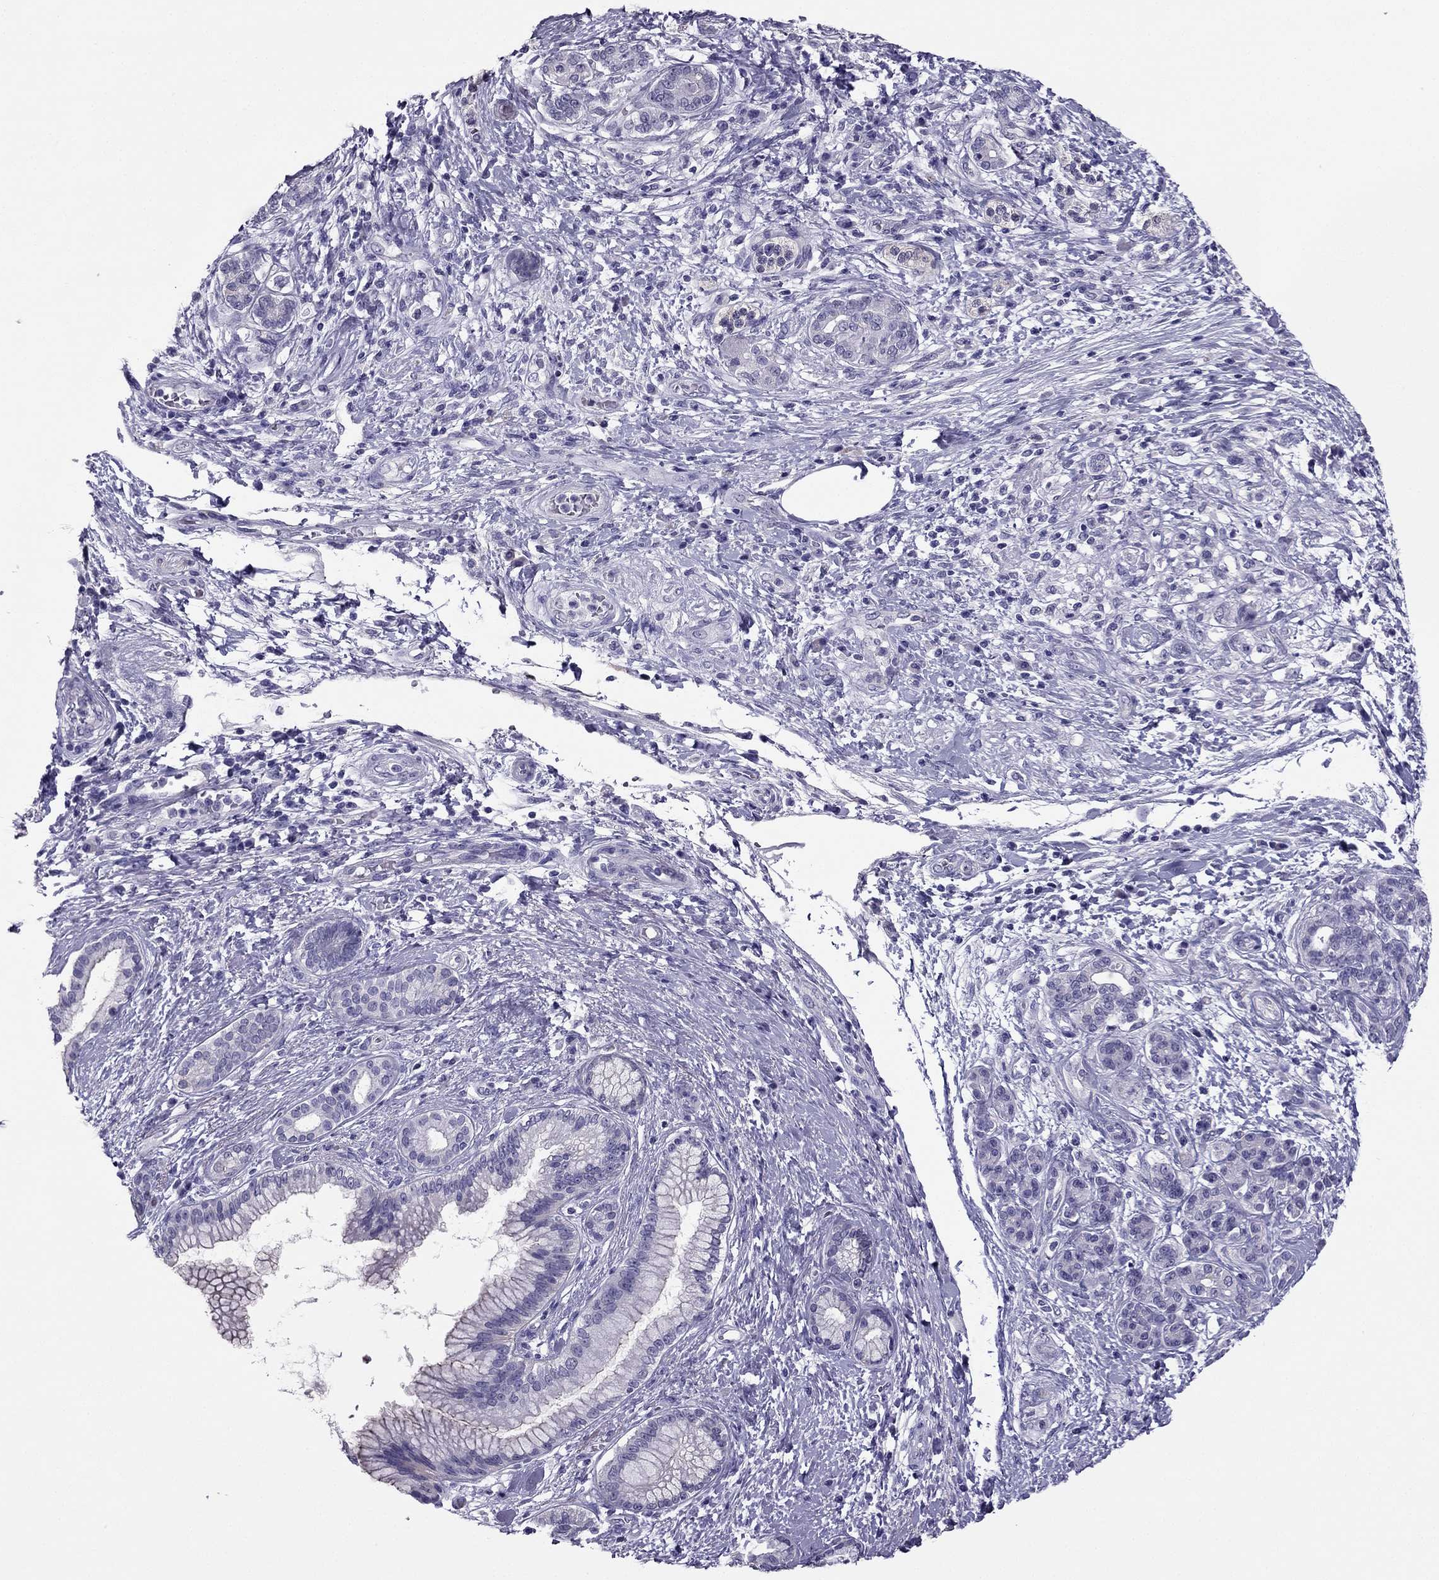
{"staining": {"intensity": "negative", "quantity": "none", "location": "none"}, "tissue": "pancreatic cancer", "cell_type": "Tumor cells", "image_type": "cancer", "snomed": [{"axis": "morphology", "description": "Adenocarcinoma, NOS"}, {"axis": "topography", "description": "Pancreas"}], "caption": "A histopathology image of human pancreatic cancer (adenocarcinoma) is negative for staining in tumor cells.", "gene": "PDE6A", "patient": {"sex": "female", "age": 73}}